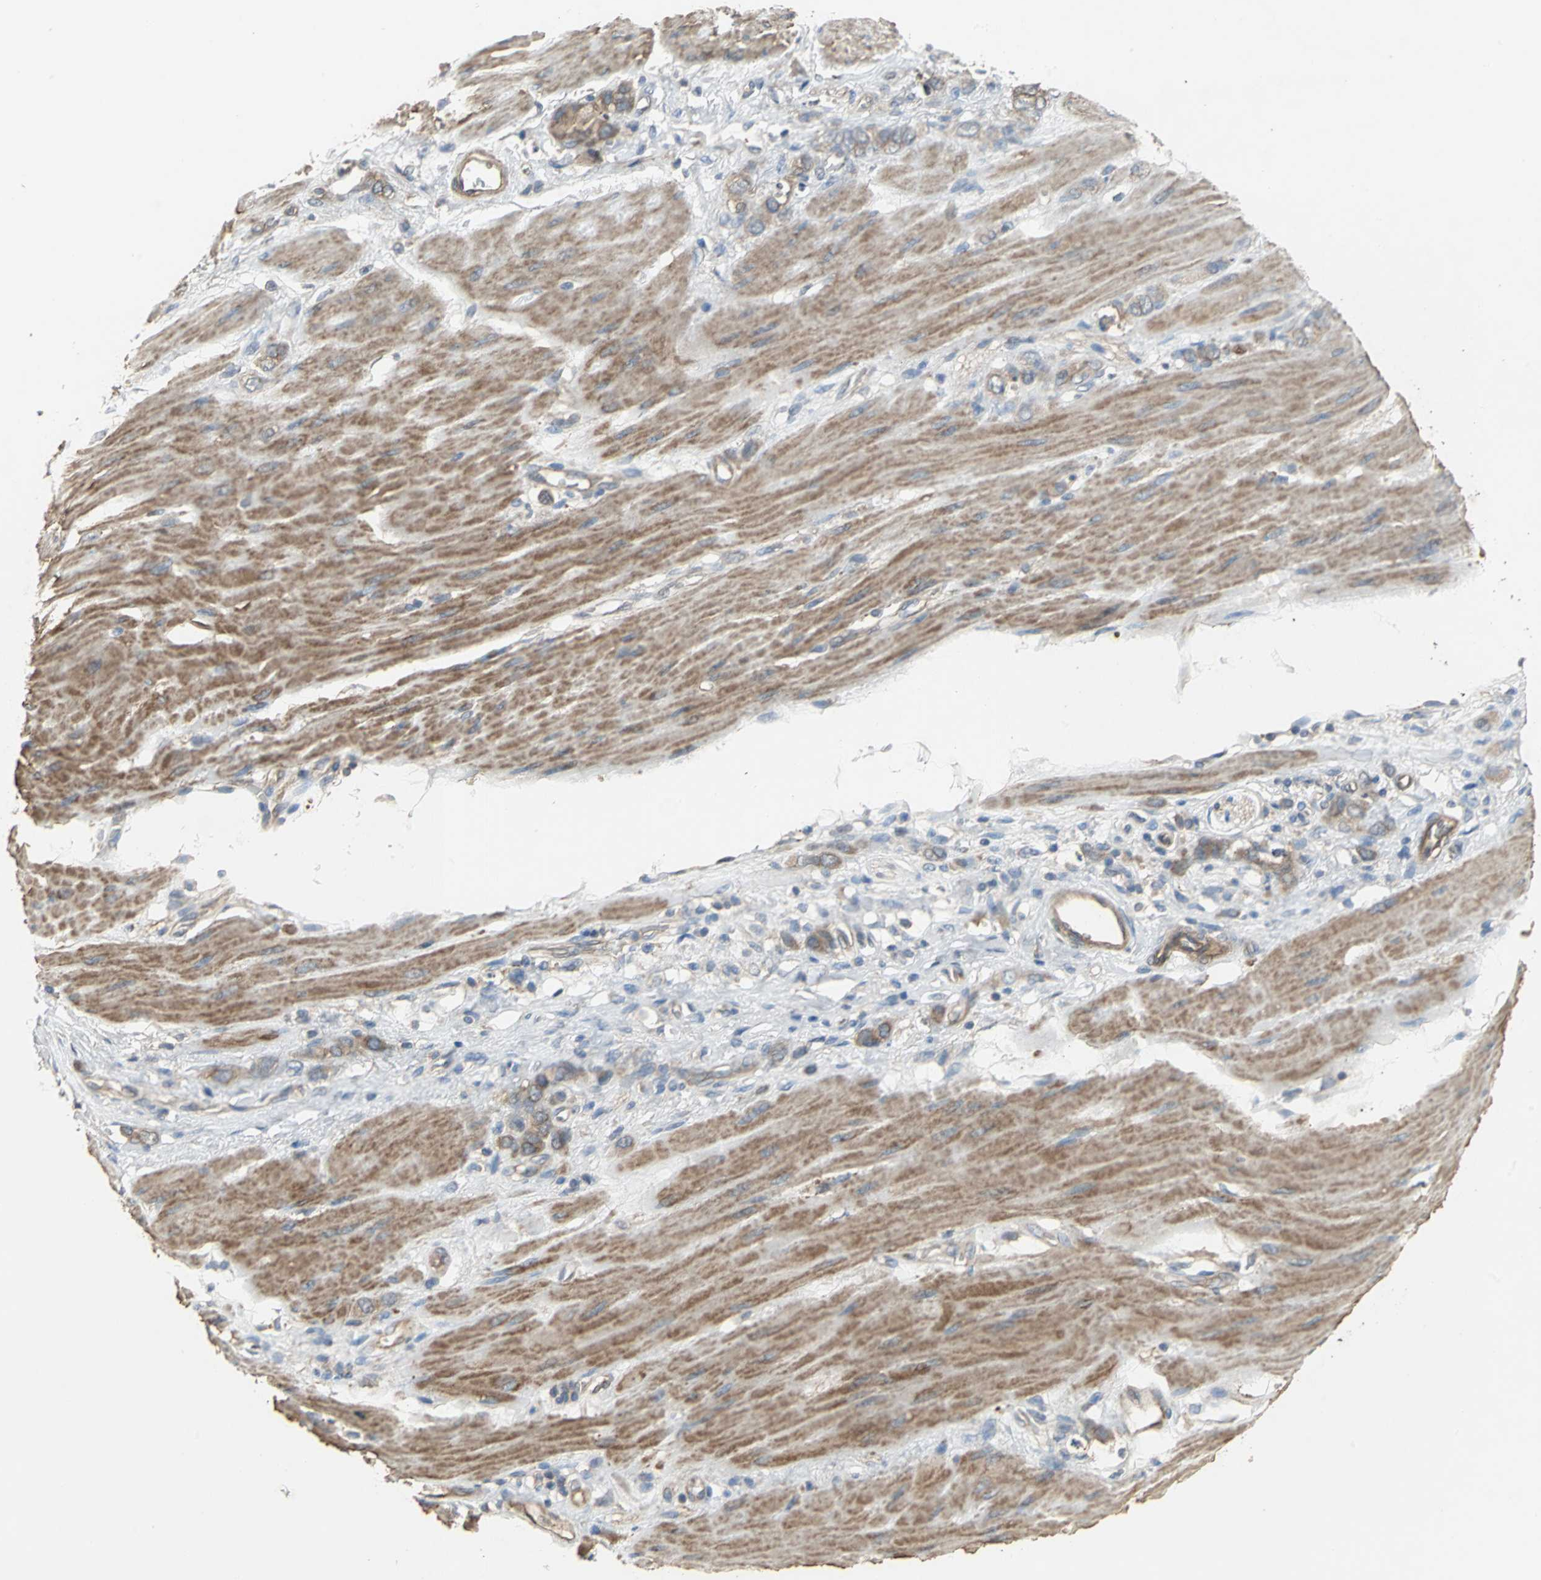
{"staining": {"intensity": "moderate", "quantity": ">75%", "location": "cytoplasmic/membranous"}, "tissue": "stomach cancer", "cell_type": "Tumor cells", "image_type": "cancer", "snomed": [{"axis": "morphology", "description": "Adenocarcinoma, NOS"}, {"axis": "topography", "description": "Stomach"}], "caption": "IHC photomicrograph of human stomach cancer (adenocarcinoma) stained for a protein (brown), which shows medium levels of moderate cytoplasmic/membranous positivity in approximately >75% of tumor cells.", "gene": "MET", "patient": {"sex": "male", "age": 82}}